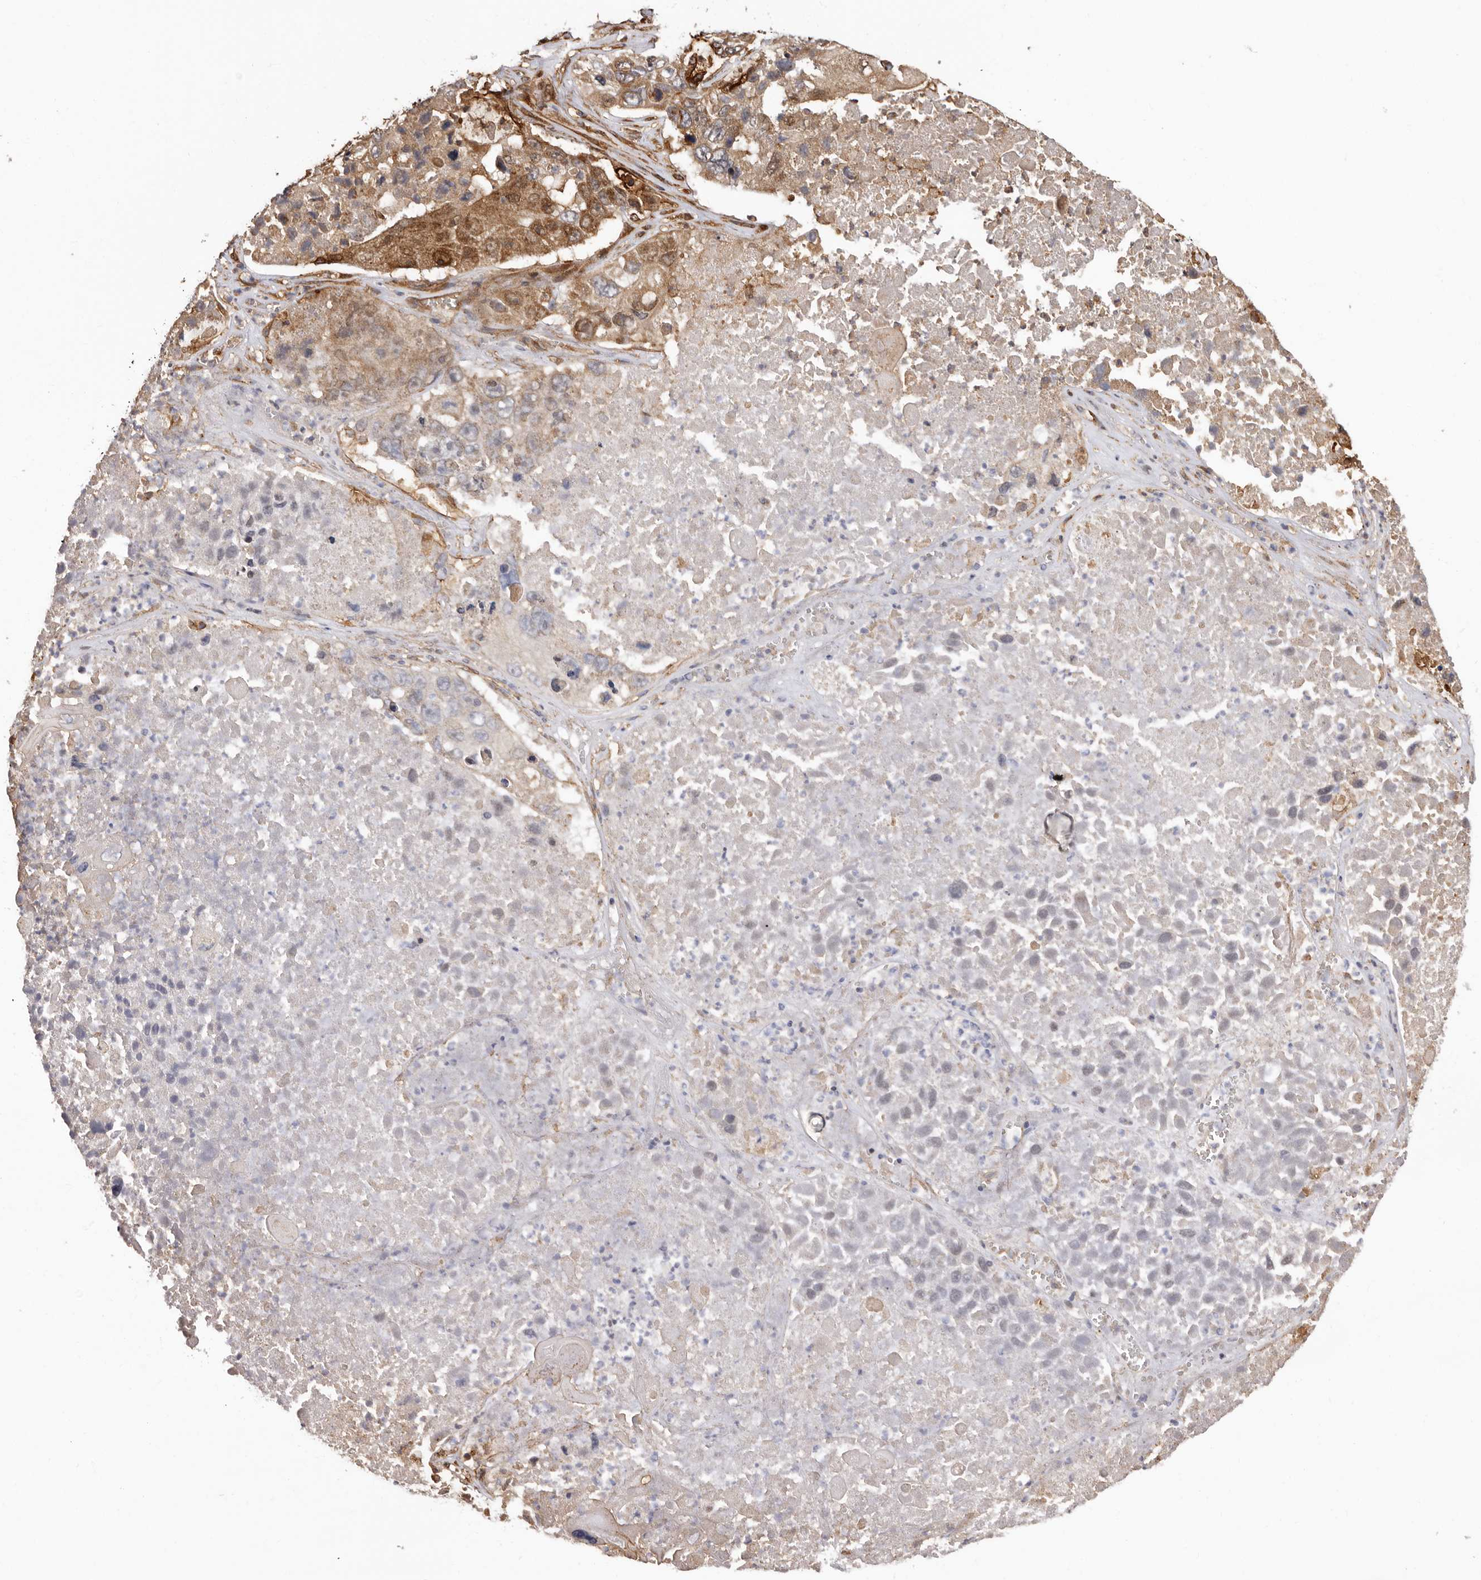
{"staining": {"intensity": "strong", "quantity": "<25%", "location": "cytoplasmic/membranous,nuclear"}, "tissue": "lung cancer", "cell_type": "Tumor cells", "image_type": "cancer", "snomed": [{"axis": "morphology", "description": "Squamous cell carcinoma, NOS"}, {"axis": "topography", "description": "Lung"}], "caption": "Immunohistochemical staining of human squamous cell carcinoma (lung) exhibits strong cytoplasmic/membranous and nuclear protein positivity in about <25% of tumor cells.", "gene": "GPR27", "patient": {"sex": "male", "age": 61}}